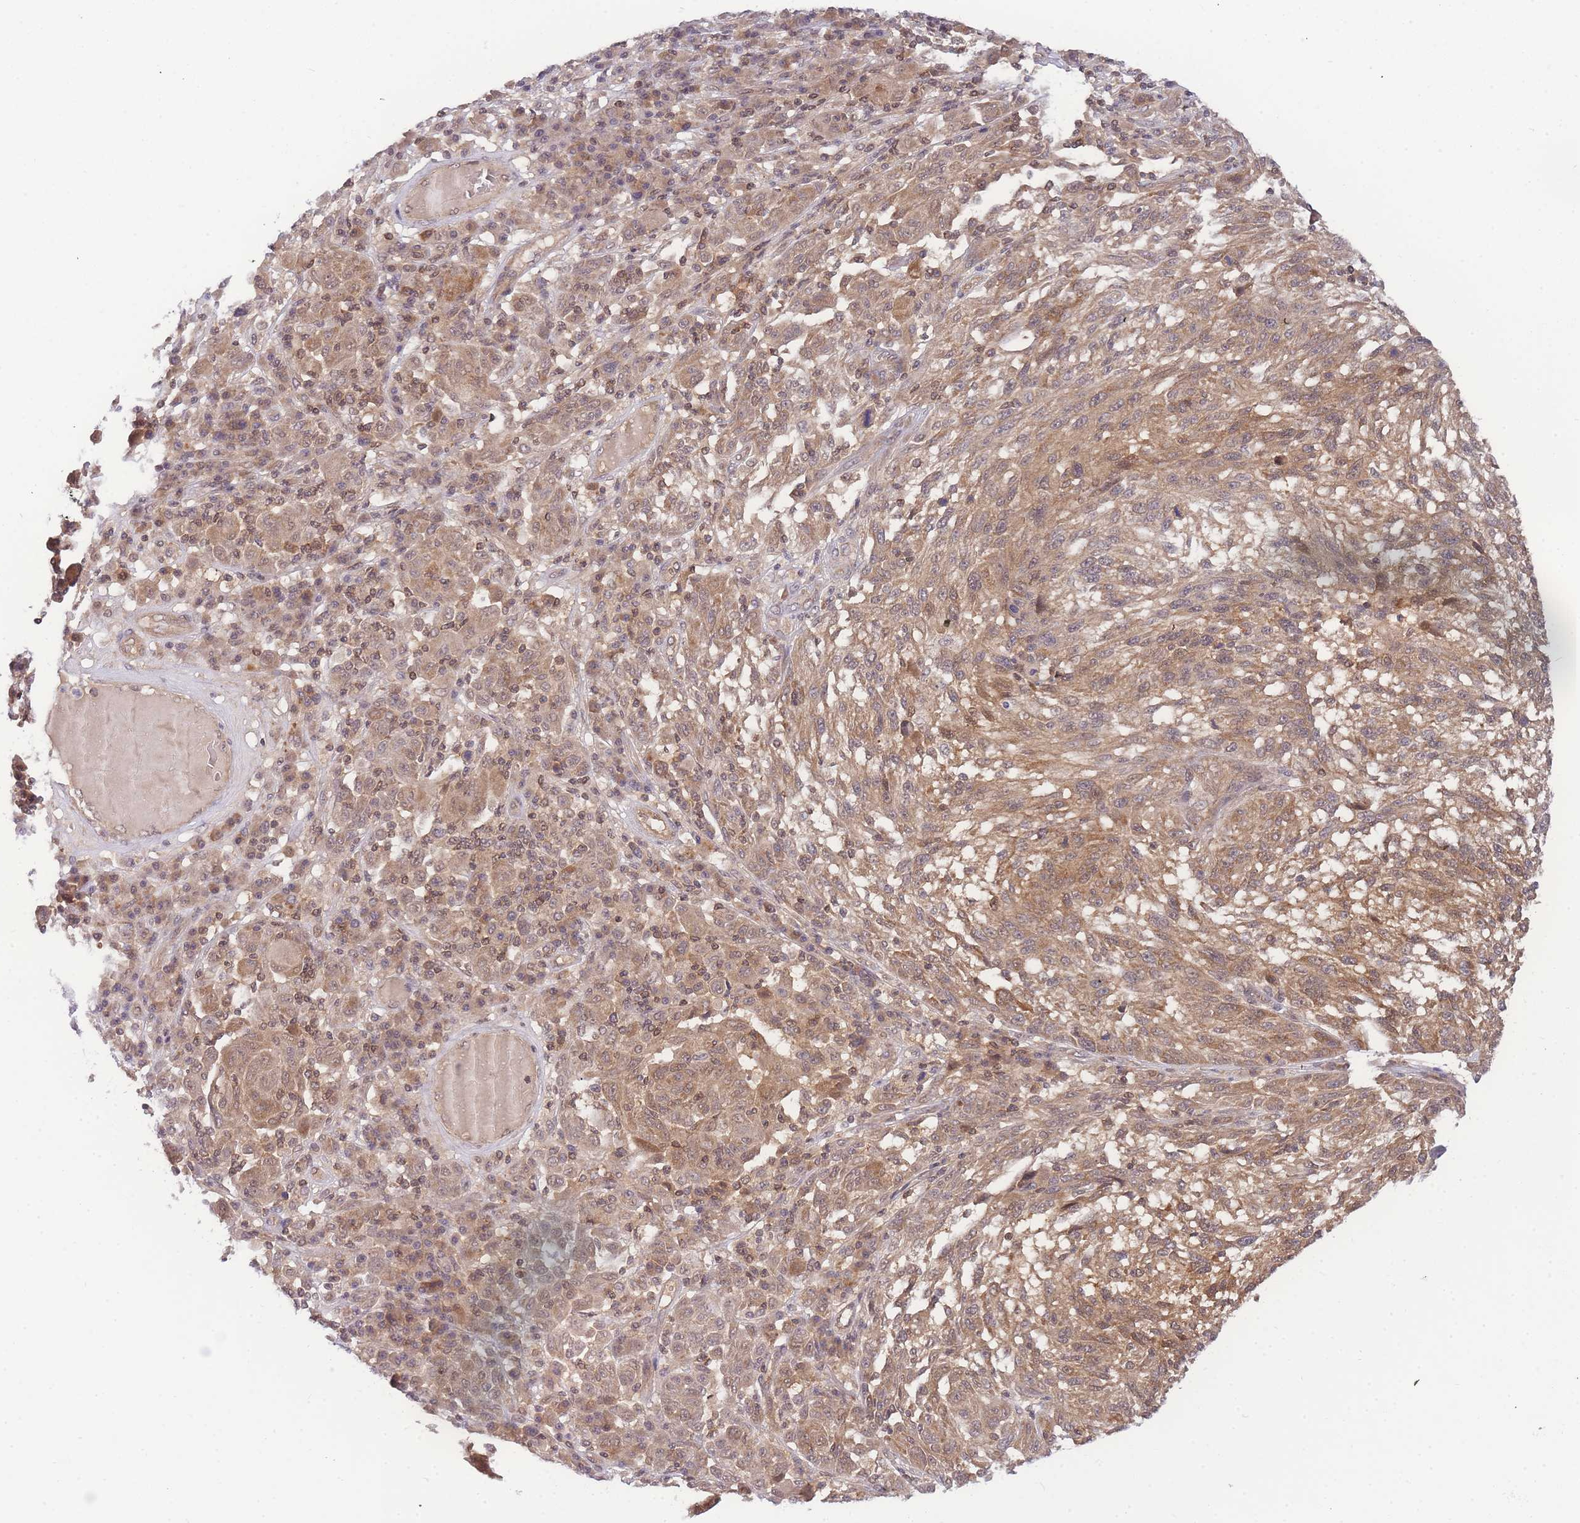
{"staining": {"intensity": "moderate", "quantity": ">75%", "location": "cytoplasmic/membranous,nuclear"}, "tissue": "melanoma", "cell_type": "Tumor cells", "image_type": "cancer", "snomed": [{"axis": "morphology", "description": "Malignant melanoma, NOS"}, {"axis": "topography", "description": "Skin"}], "caption": "High-power microscopy captured an IHC histopathology image of melanoma, revealing moderate cytoplasmic/membranous and nuclear positivity in approximately >75% of tumor cells. (DAB IHC, brown staining for protein, blue staining for nuclei).", "gene": "KIAA1191", "patient": {"sex": "male", "age": 53}}